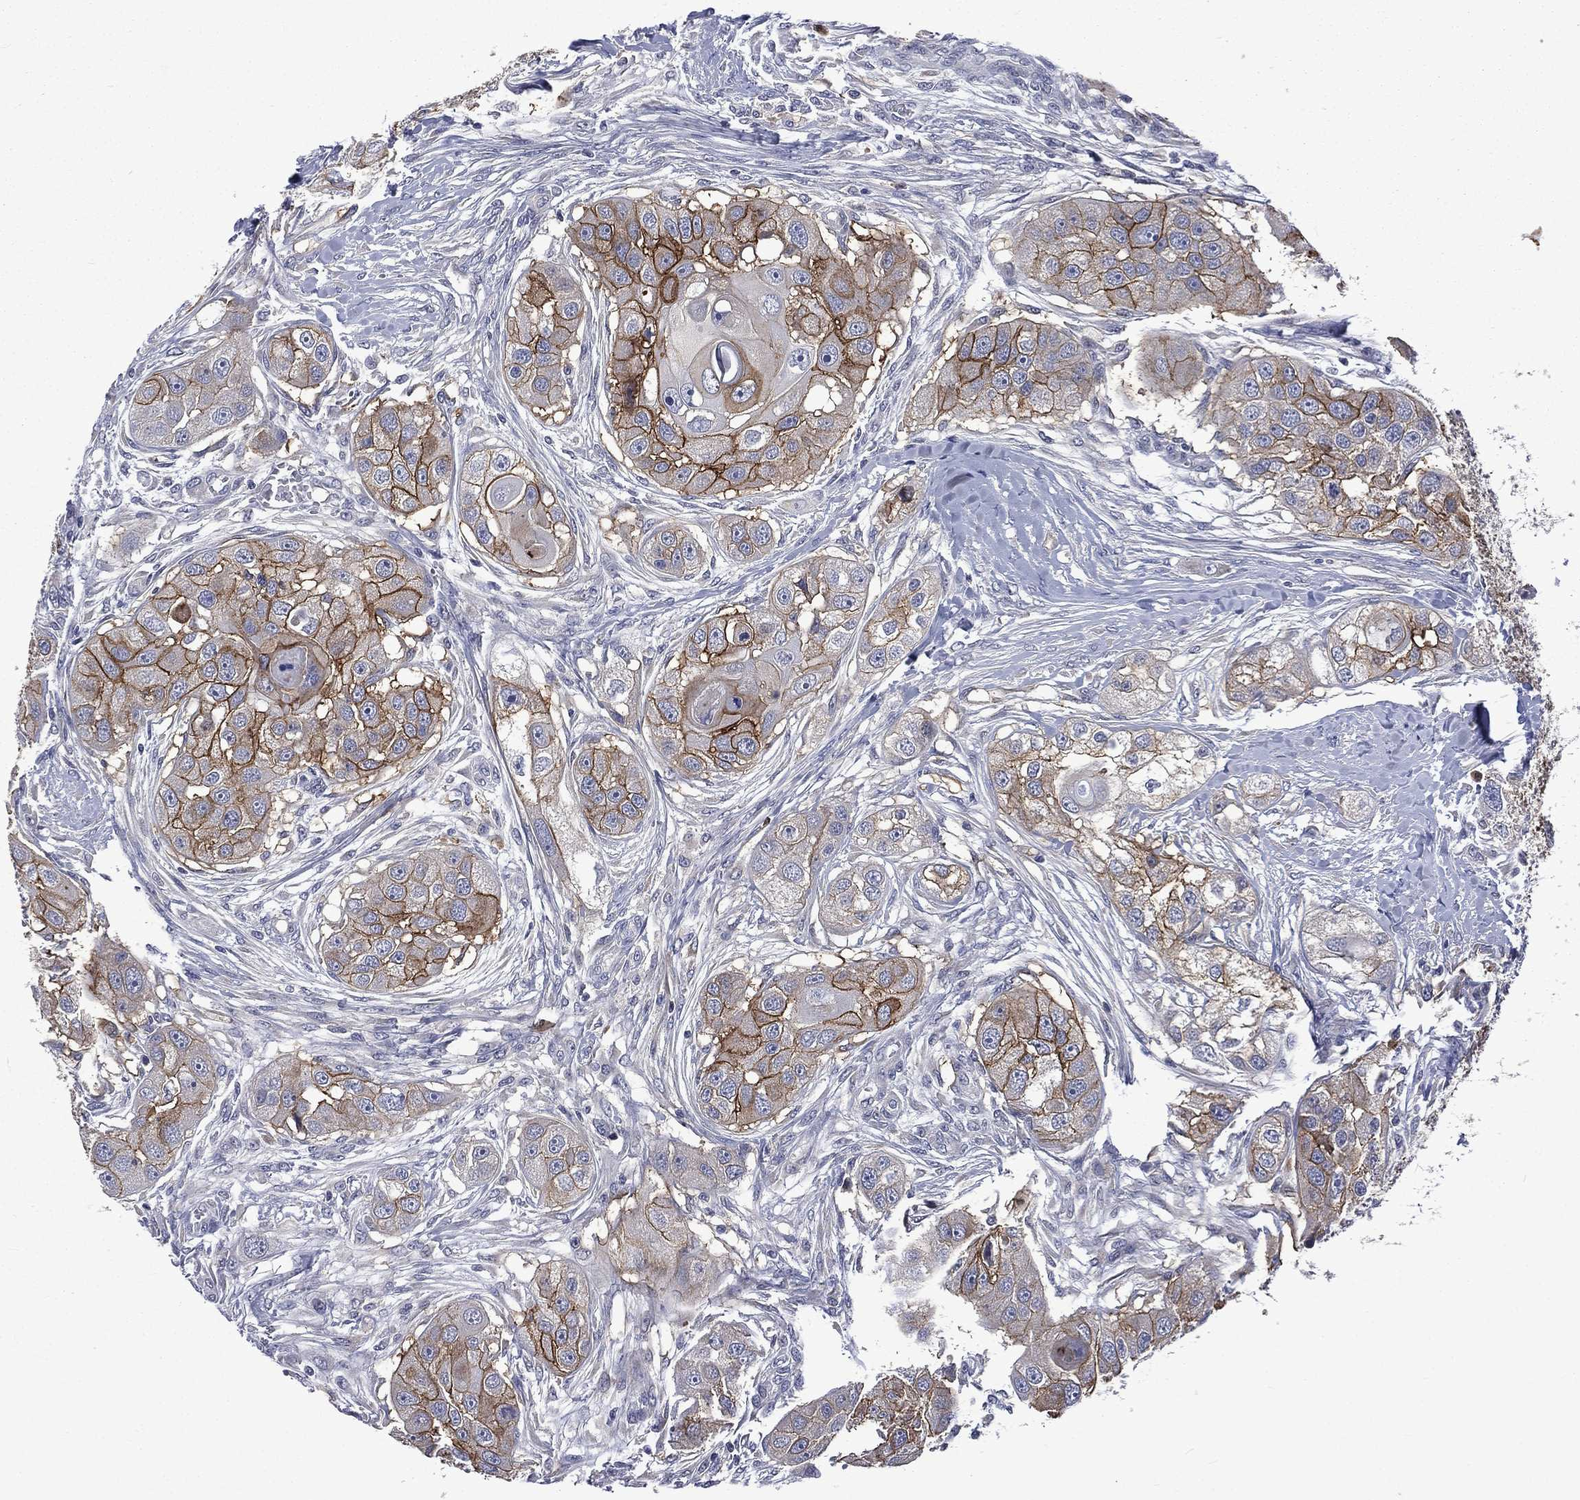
{"staining": {"intensity": "strong", "quantity": "25%-75%", "location": "cytoplasmic/membranous"}, "tissue": "head and neck cancer", "cell_type": "Tumor cells", "image_type": "cancer", "snomed": [{"axis": "morphology", "description": "Normal tissue, NOS"}, {"axis": "morphology", "description": "Squamous cell carcinoma, NOS"}, {"axis": "topography", "description": "Skeletal muscle"}, {"axis": "topography", "description": "Head-Neck"}], "caption": "Immunohistochemical staining of human head and neck squamous cell carcinoma reveals high levels of strong cytoplasmic/membranous expression in about 25%-75% of tumor cells. (brown staining indicates protein expression, while blue staining denotes nuclei).", "gene": "CA12", "patient": {"sex": "male", "age": 51}}